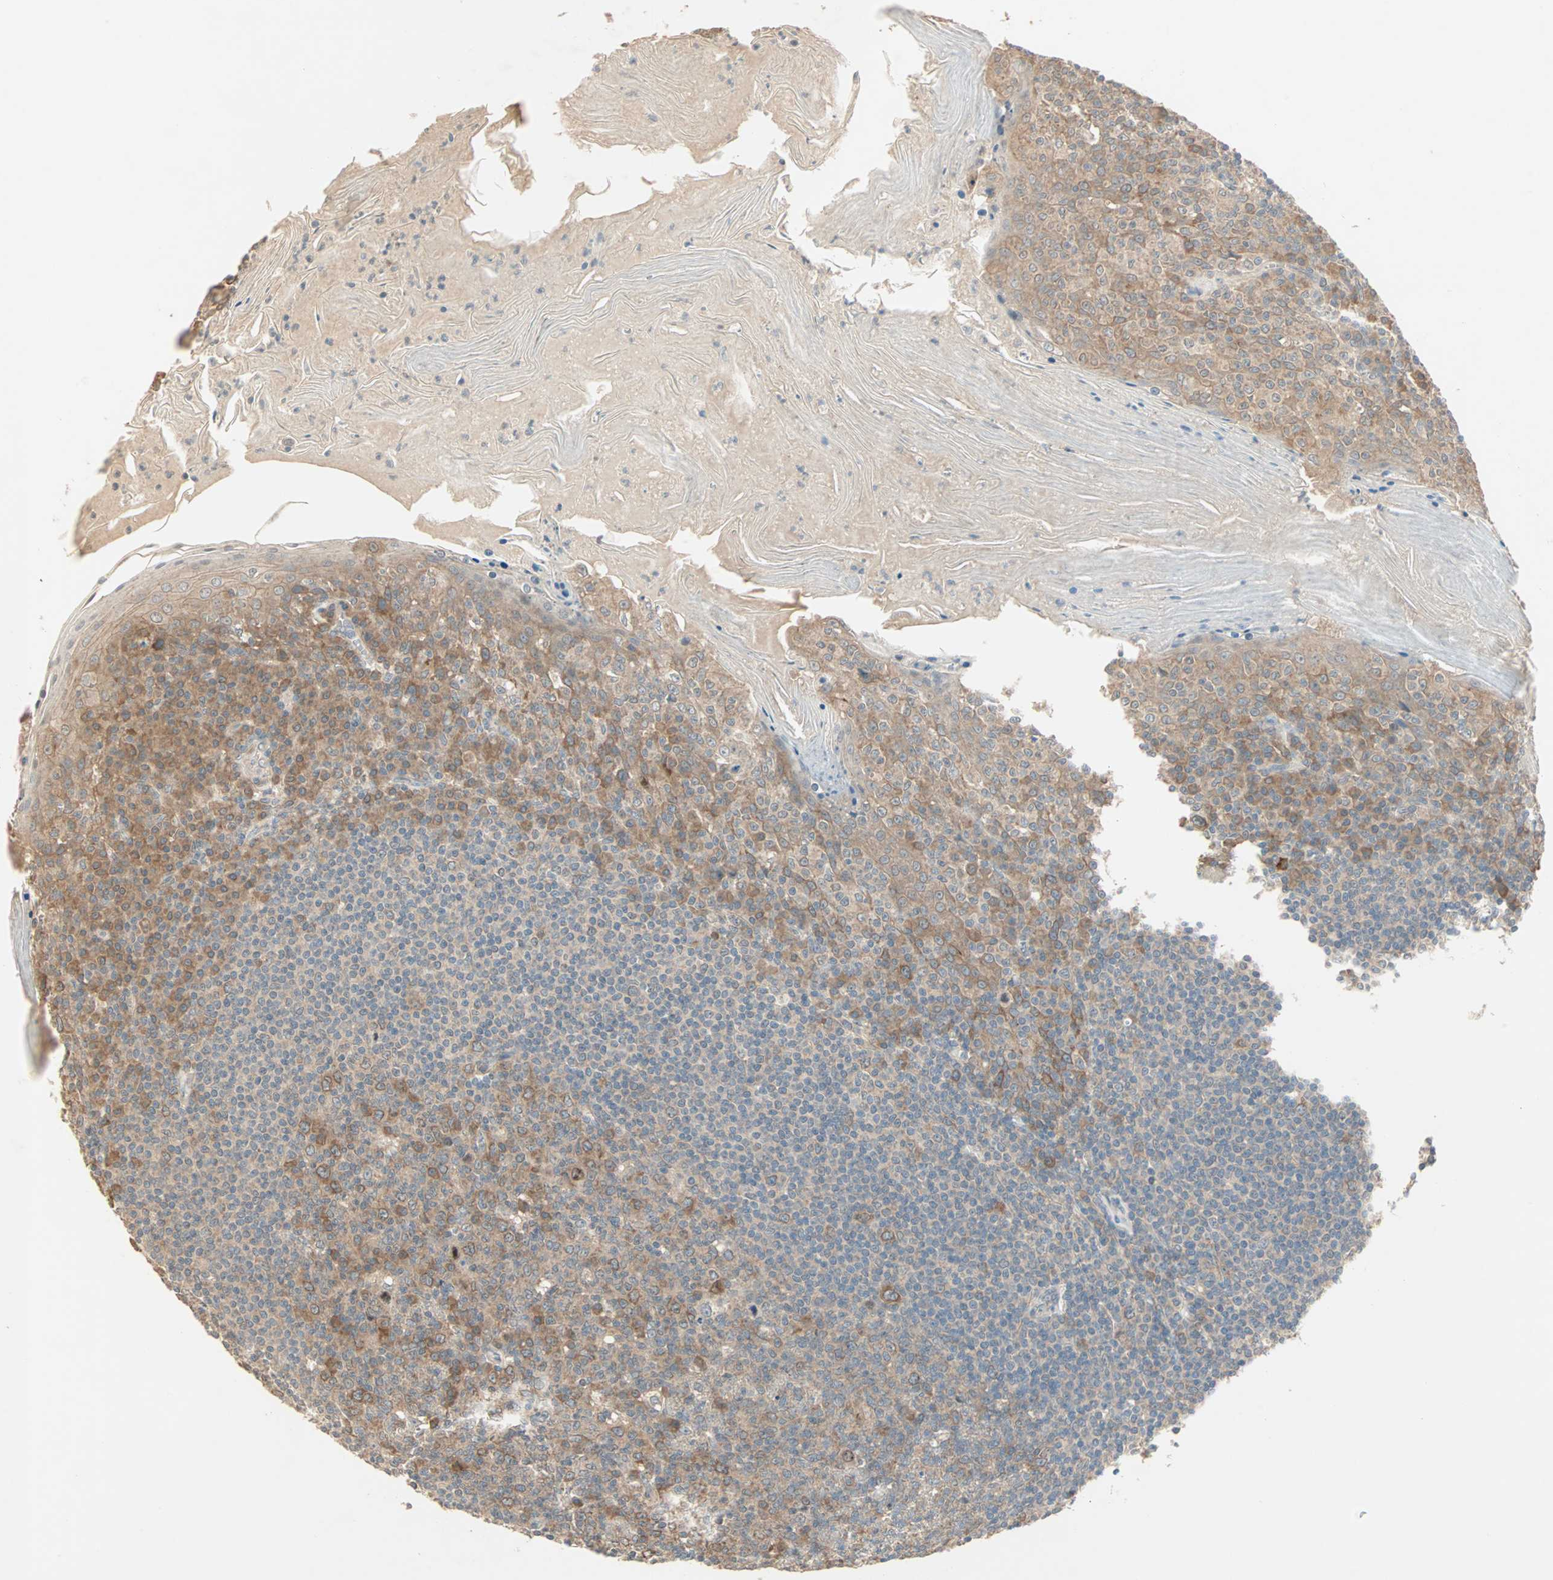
{"staining": {"intensity": "moderate", "quantity": ">75%", "location": "cytoplasmic/membranous"}, "tissue": "tonsil", "cell_type": "Germinal center cells", "image_type": "normal", "snomed": [{"axis": "morphology", "description": "Normal tissue, NOS"}, {"axis": "topography", "description": "Tonsil"}], "caption": "Protein analysis of unremarkable tonsil displays moderate cytoplasmic/membranous staining in about >75% of germinal center cells.", "gene": "TTF2", "patient": {"sex": "male", "age": 31}}